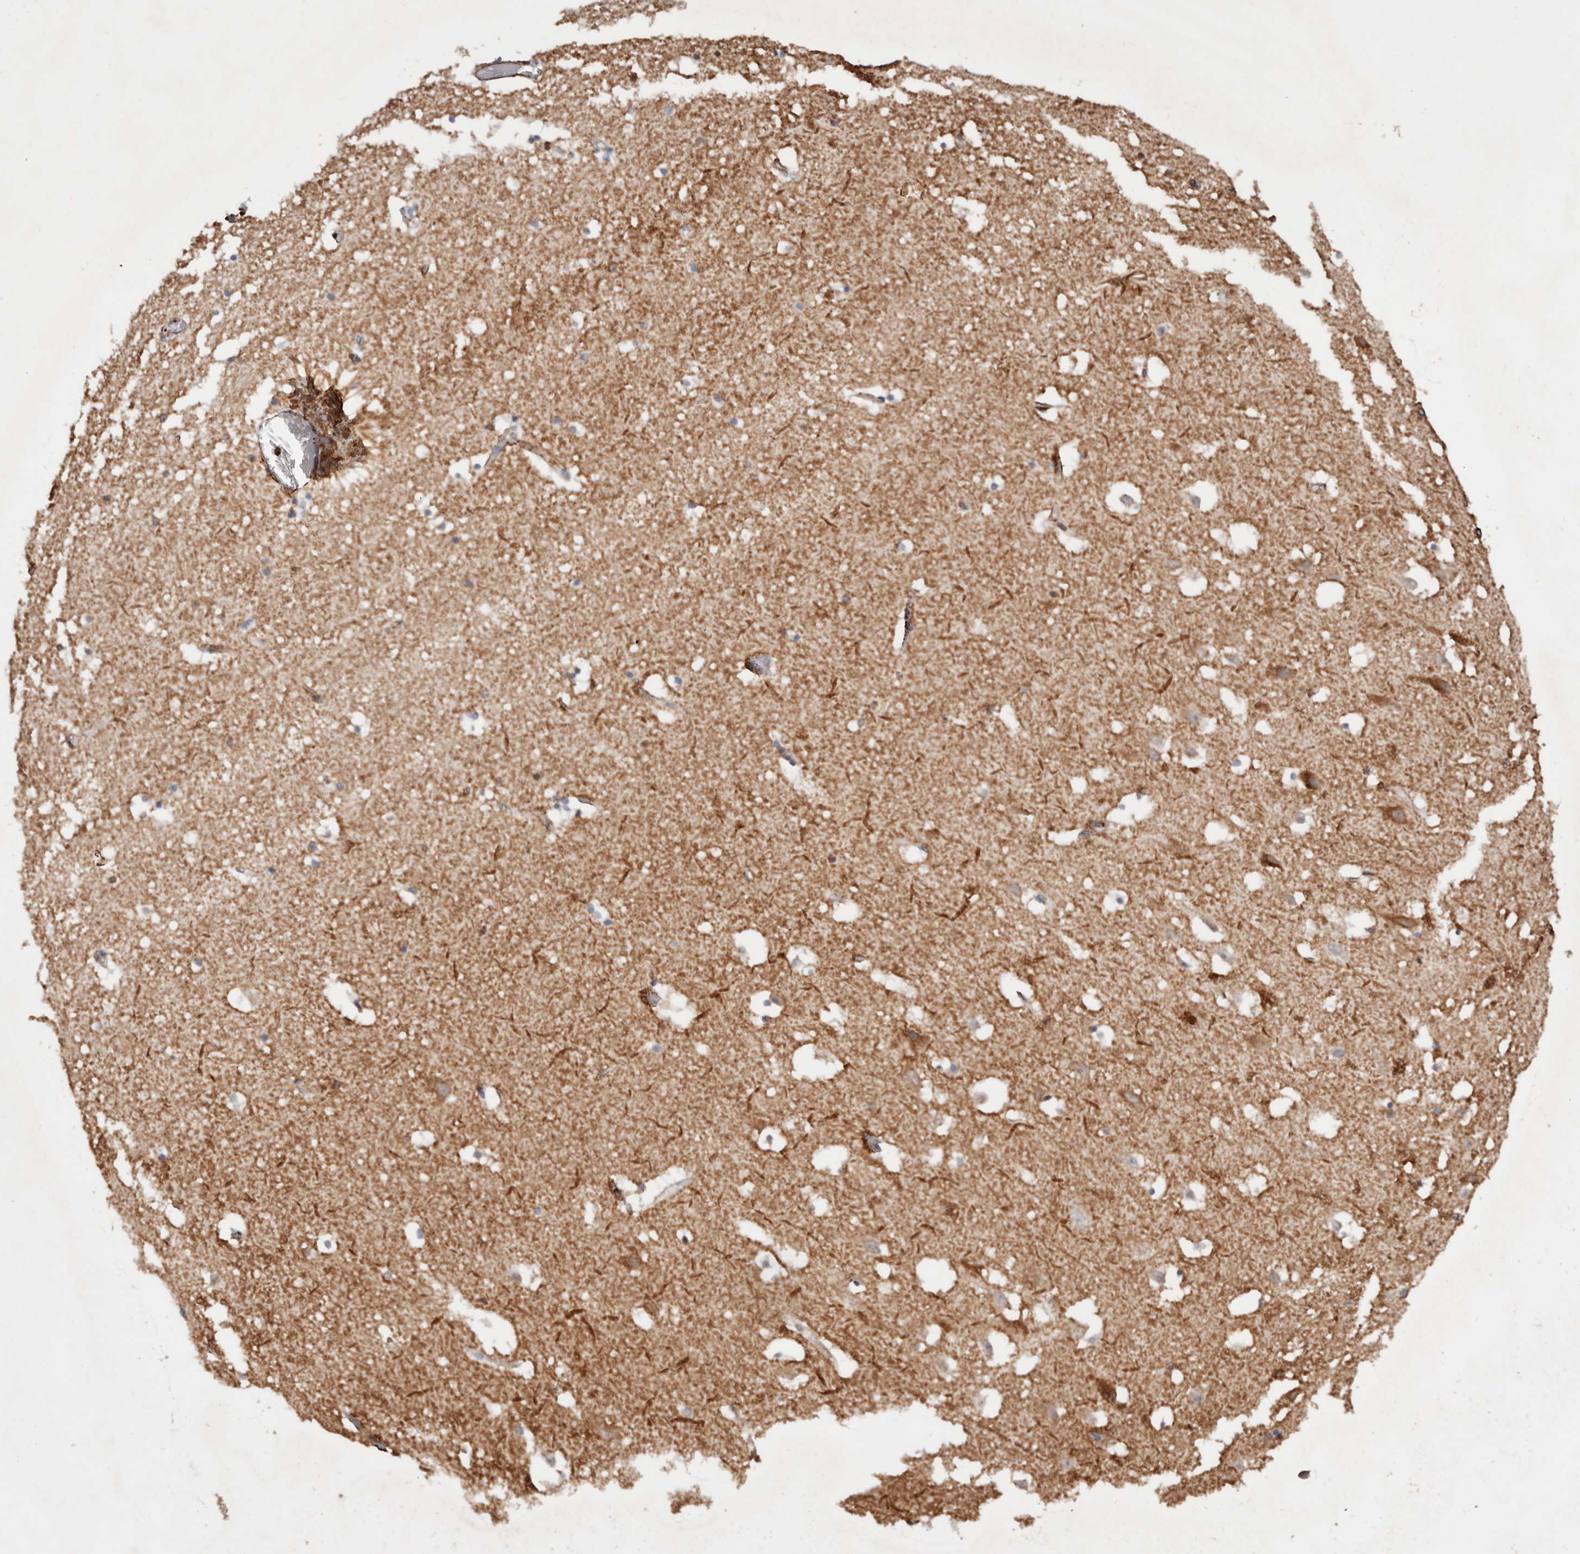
{"staining": {"intensity": "weak", "quantity": "25%-75%", "location": "cytoplasmic/membranous"}, "tissue": "hippocampus", "cell_type": "Glial cells", "image_type": "normal", "snomed": [{"axis": "morphology", "description": "Normal tissue, NOS"}, {"axis": "topography", "description": "Hippocampus"}], "caption": "Protein staining of normal hippocampus demonstrates weak cytoplasmic/membranous expression in approximately 25%-75% of glial cells.", "gene": "PTPN22", "patient": {"sex": "female", "age": 52}}